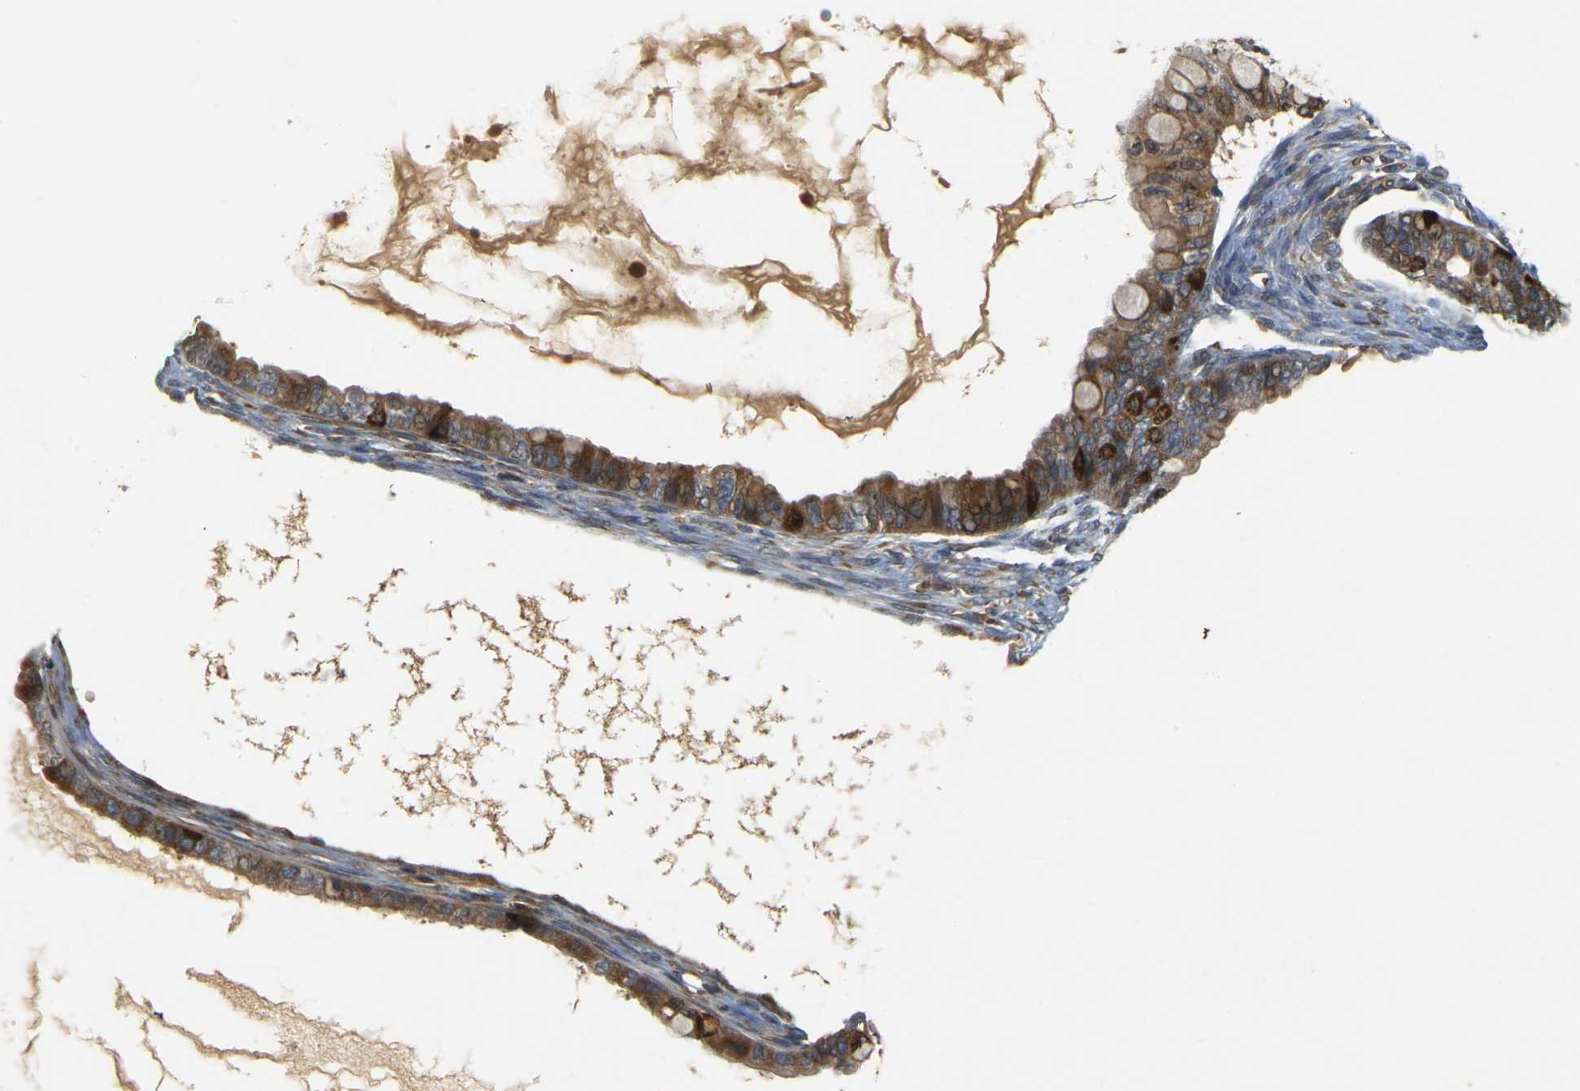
{"staining": {"intensity": "strong", "quantity": "25%-75%", "location": "cytoplasmic/membranous"}, "tissue": "ovarian cancer", "cell_type": "Tumor cells", "image_type": "cancer", "snomed": [{"axis": "morphology", "description": "Cystadenocarcinoma, mucinous, NOS"}, {"axis": "topography", "description": "Ovary"}], "caption": "There is high levels of strong cytoplasmic/membranous positivity in tumor cells of ovarian mucinous cystadenocarcinoma, as demonstrated by immunohistochemical staining (brown color).", "gene": "MEGF9", "patient": {"sex": "female", "age": 80}}